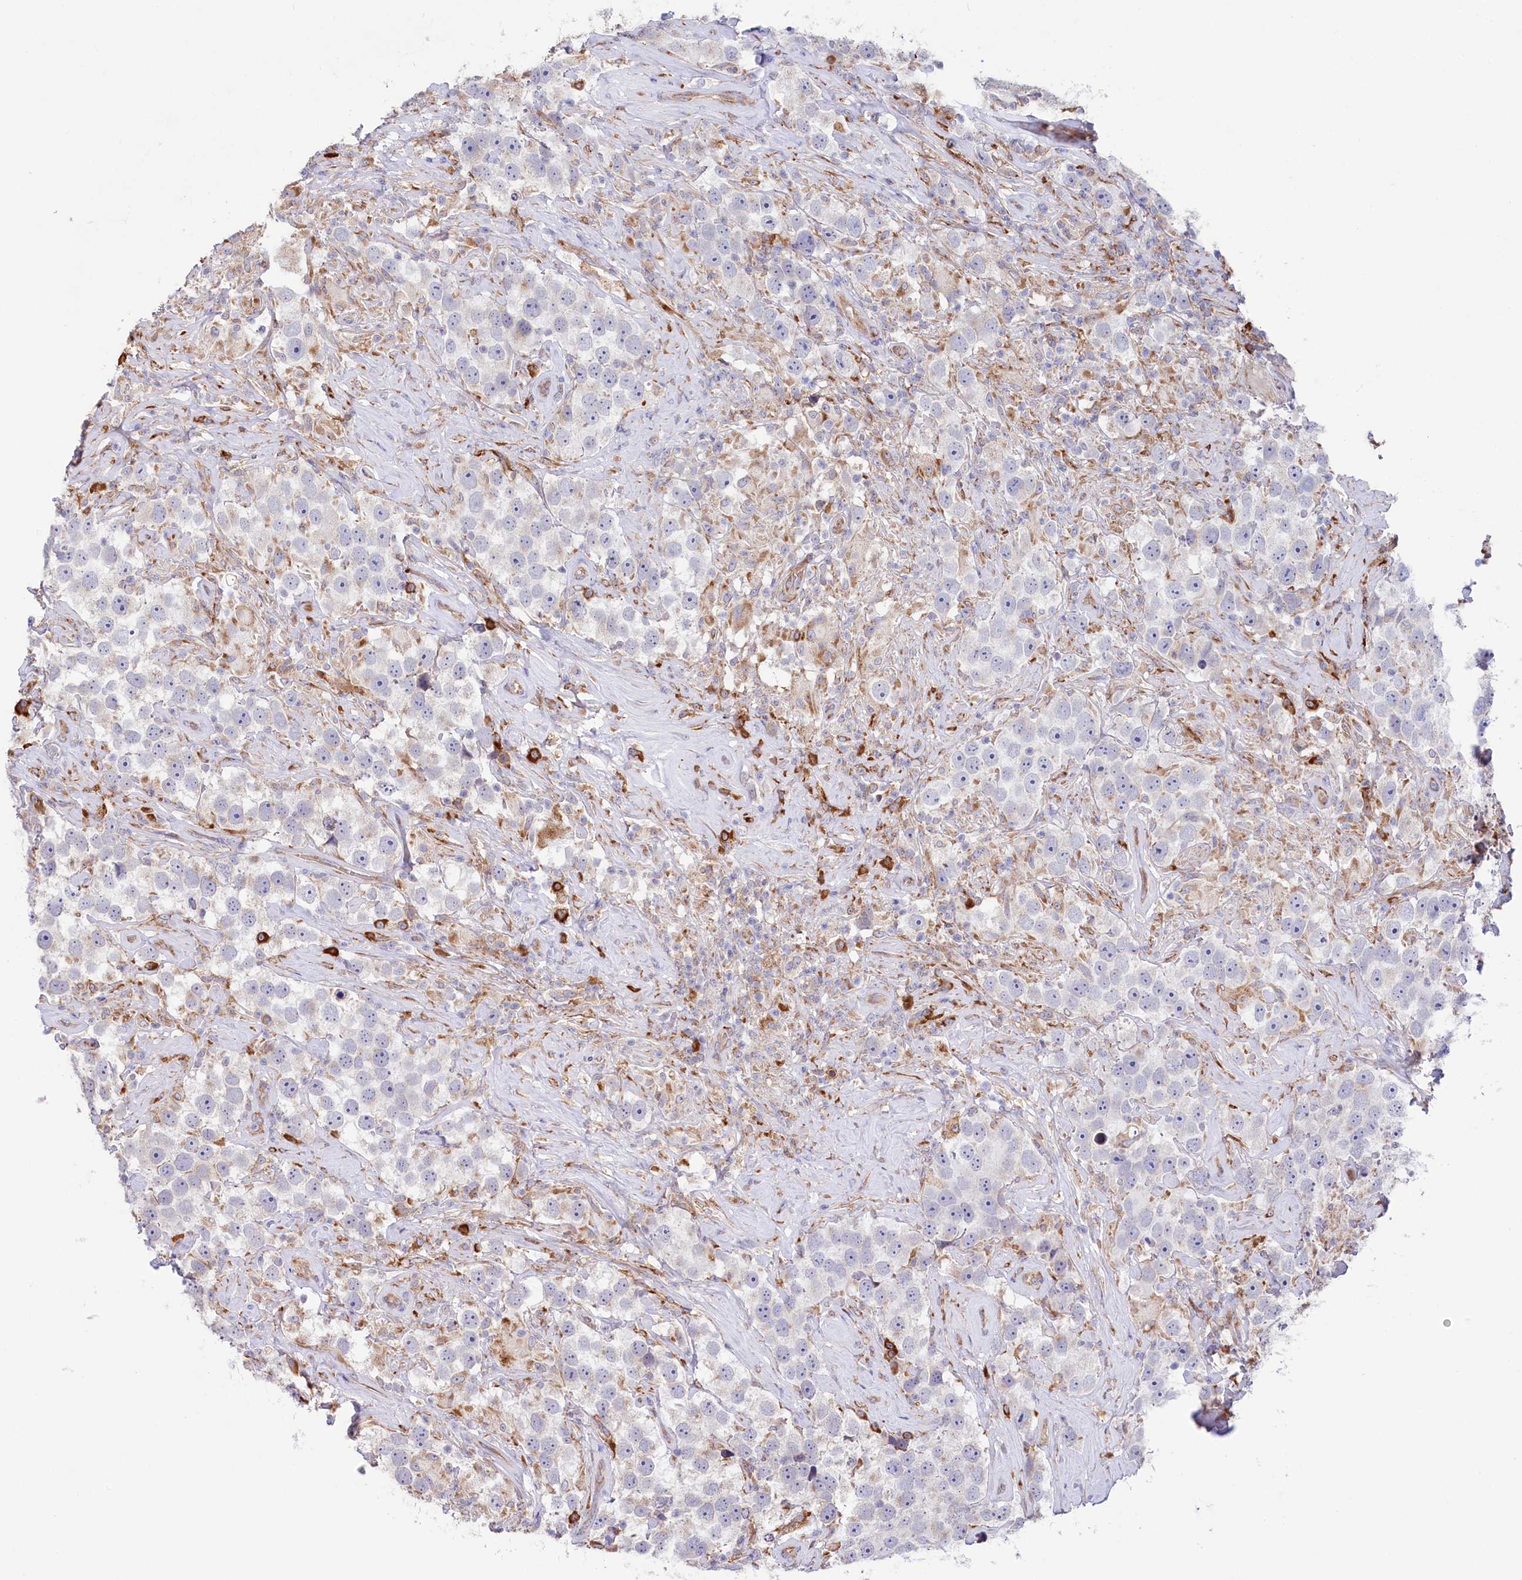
{"staining": {"intensity": "negative", "quantity": "none", "location": "none"}, "tissue": "testis cancer", "cell_type": "Tumor cells", "image_type": "cancer", "snomed": [{"axis": "morphology", "description": "Seminoma, NOS"}, {"axis": "topography", "description": "Testis"}], "caption": "Tumor cells are negative for protein expression in human seminoma (testis).", "gene": "CHID1", "patient": {"sex": "male", "age": 49}}